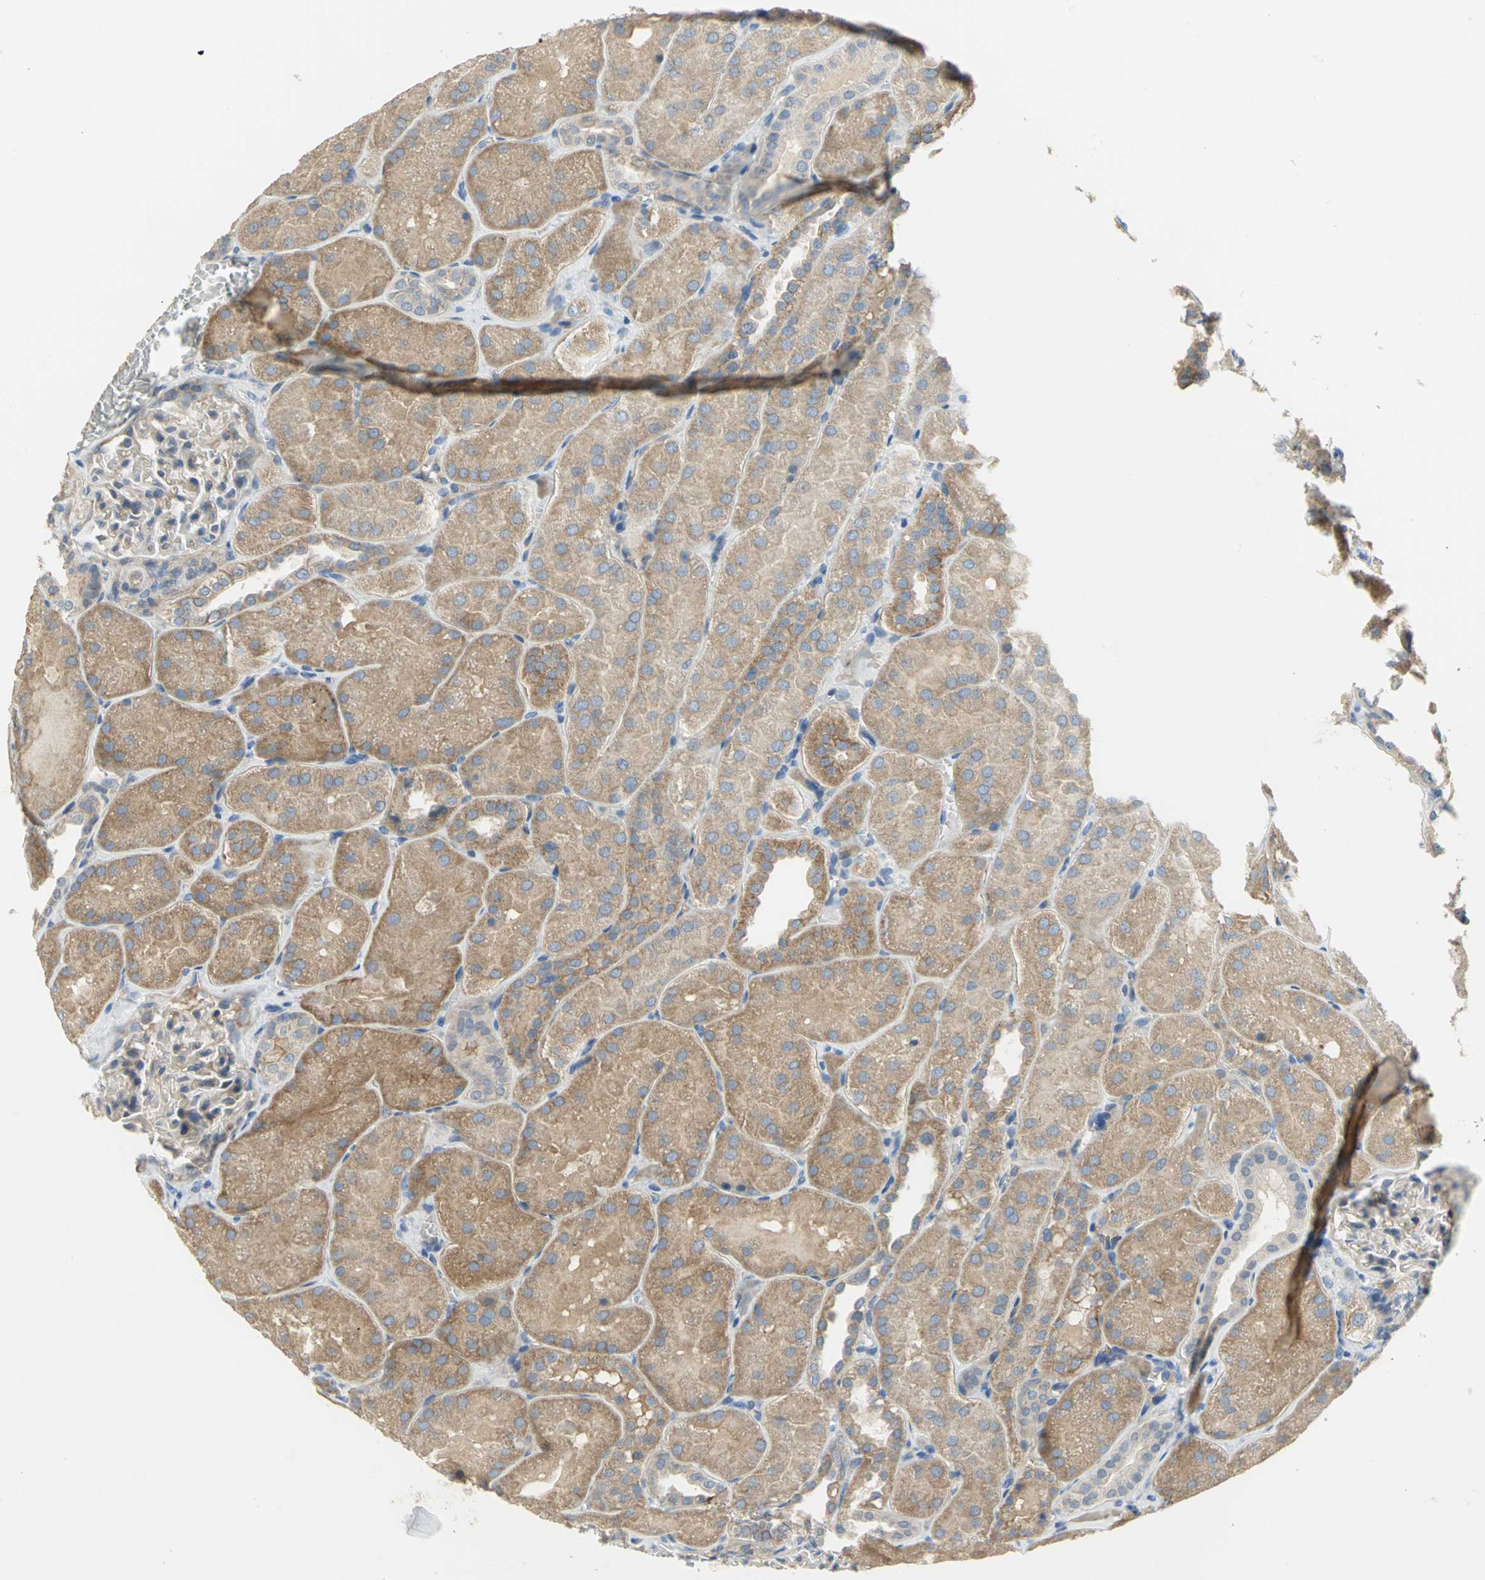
{"staining": {"intensity": "weak", "quantity": "25%-75%", "location": "cytoplasmic/membranous"}, "tissue": "kidney", "cell_type": "Cells in glomeruli", "image_type": "normal", "snomed": [{"axis": "morphology", "description": "Normal tissue, NOS"}, {"axis": "topography", "description": "Kidney"}], "caption": "Protein expression analysis of unremarkable kidney demonstrates weak cytoplasmic/membranous staining in approximately 25%-75% of cells in glomeruli. The protein of interest is shown in brown color, while the nuclei are stained blue.", "gene": "HTR1F", "patient": {"sex": "male", "age": 28}}